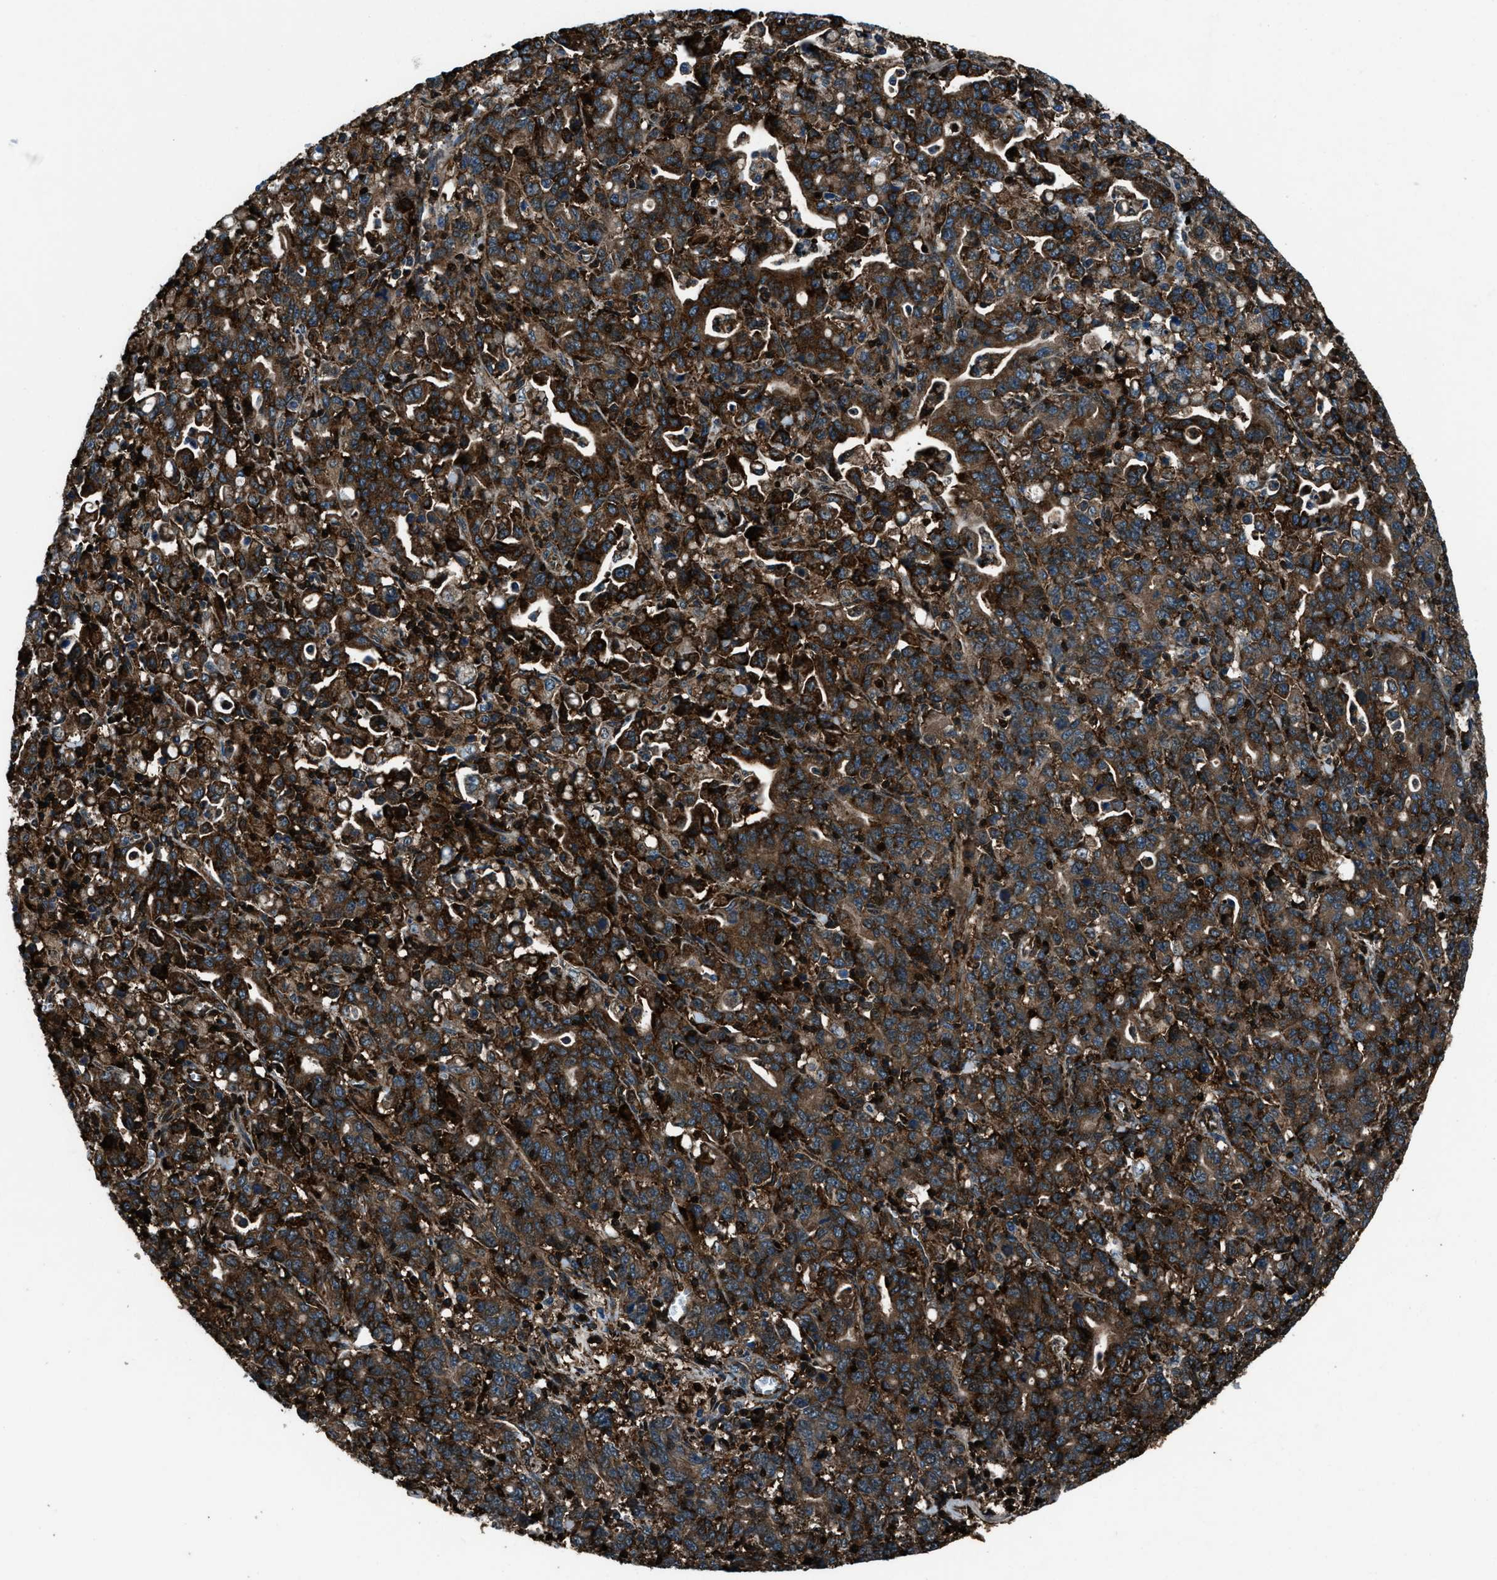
{"staining": {"intensity": "moderate", "quantity": ">75%", "location": "cytoplasmic/membranous"}, "tissue": "stomach cancer", "cell_type": "Tumor cells", "image_type": "cancer", "snomed": [{"axis": "morphology", "description": "Adenocarcinoma, NOS"}, {"axis": "topography", "description": "Stomach, upper"}], "caption": "The image reveals staining of stomach cancer (adenocarcinoma), revealing moderate cytoplasmic/membranous protein expression (brown color) within tumor cells. (DAB IHC, brown staining for protein, blue staining for nuclei).", "gene": "SNX30", "patient": {"sex": "male", "age": 69}}